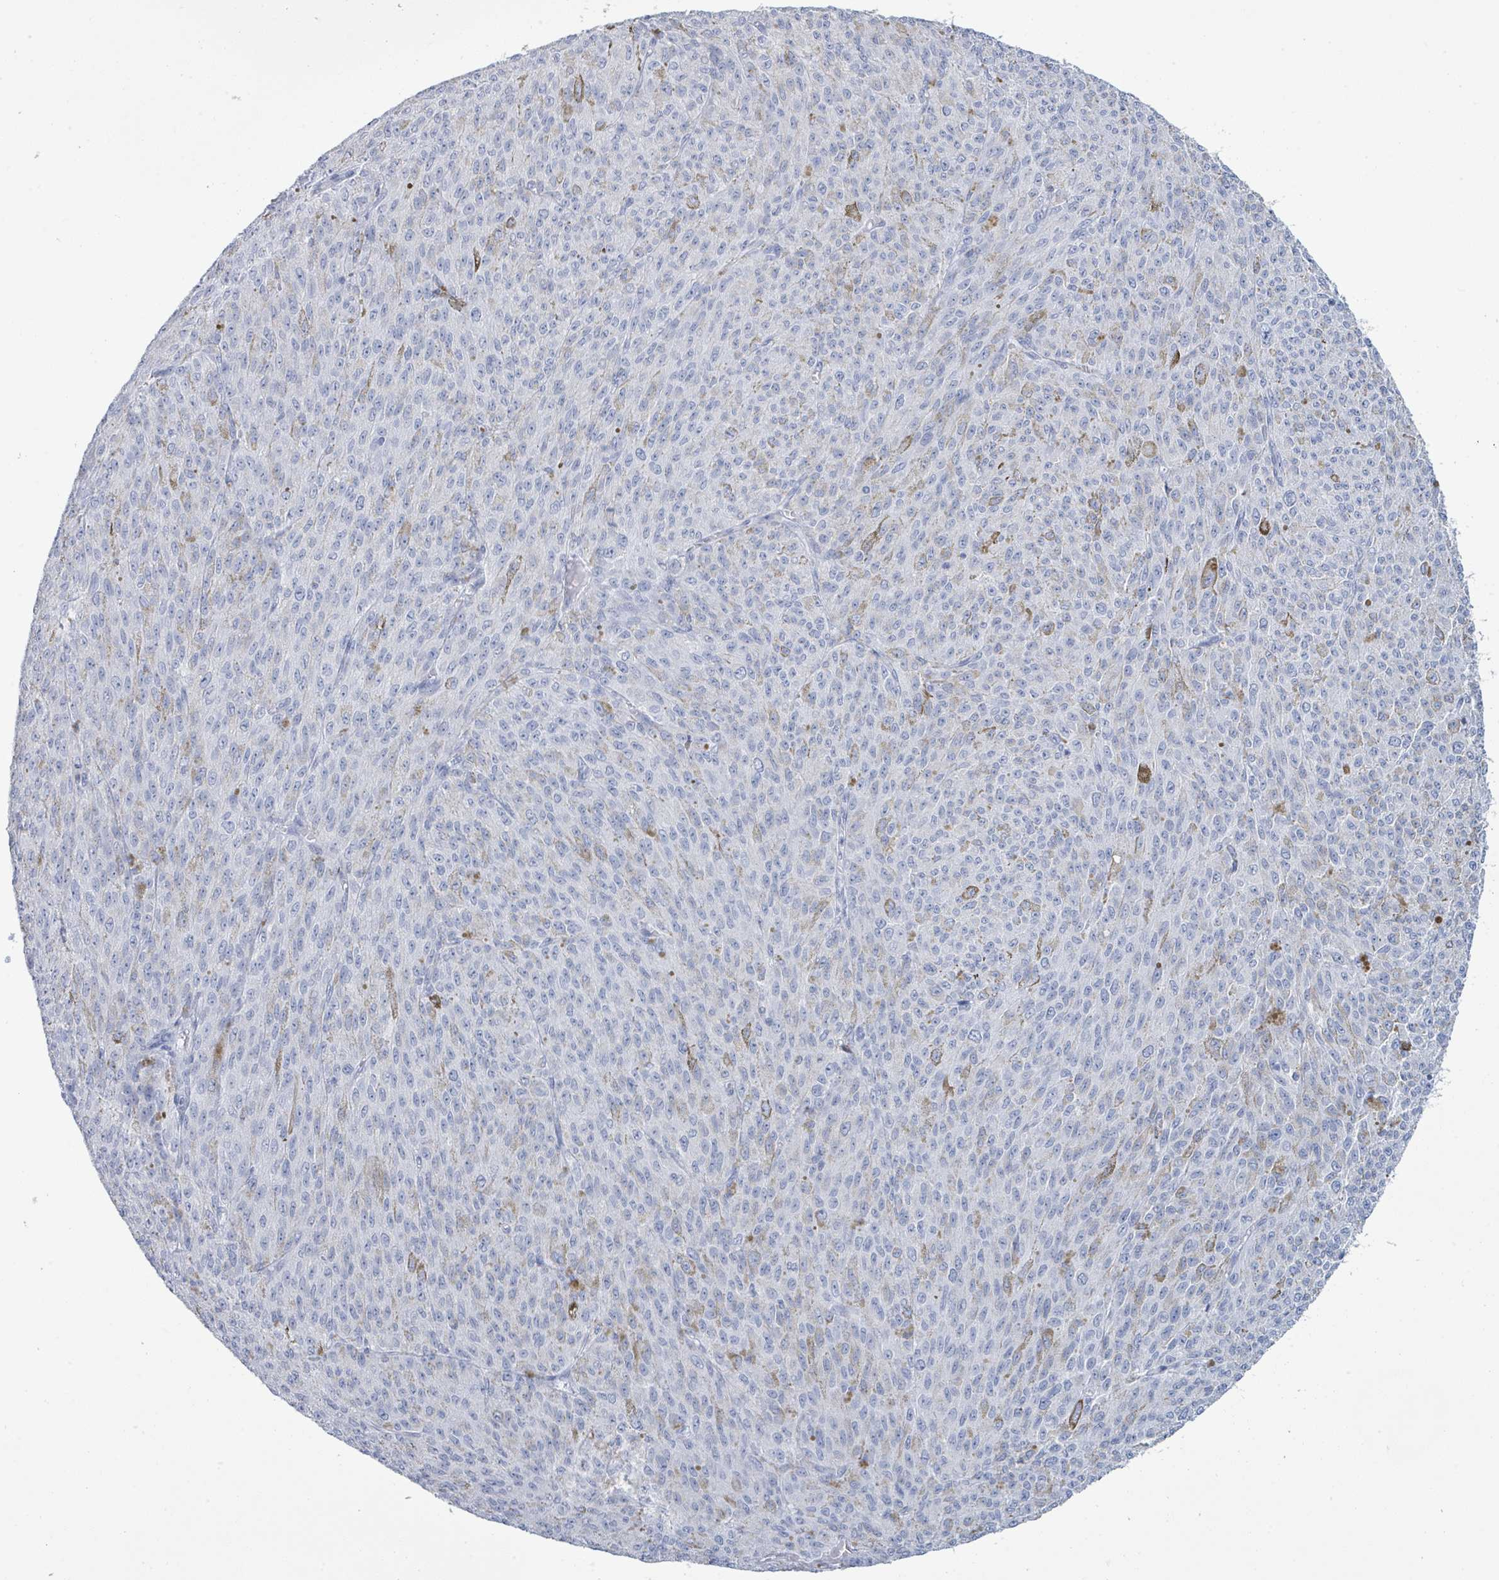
{"staining": {"intensity": "negative", "quantity": "none", "location": "none"}, "tissue": "melanoma", "cell_type": "Tumor cells", "image_type": "cancer", "snomed": [{"axis": "morphology", "description": "Malignant melanoma, NOS"}, {"axis": "topography", "description": "Skin"}], "caption": "IHC of human malignant melanoma shows no staining in tumor cells. (Immunohistochemistry (ihc), brightfield microscopy, high magnification).", "gene": "PGA3", "patient": {"sex": "female", "age": 52}}